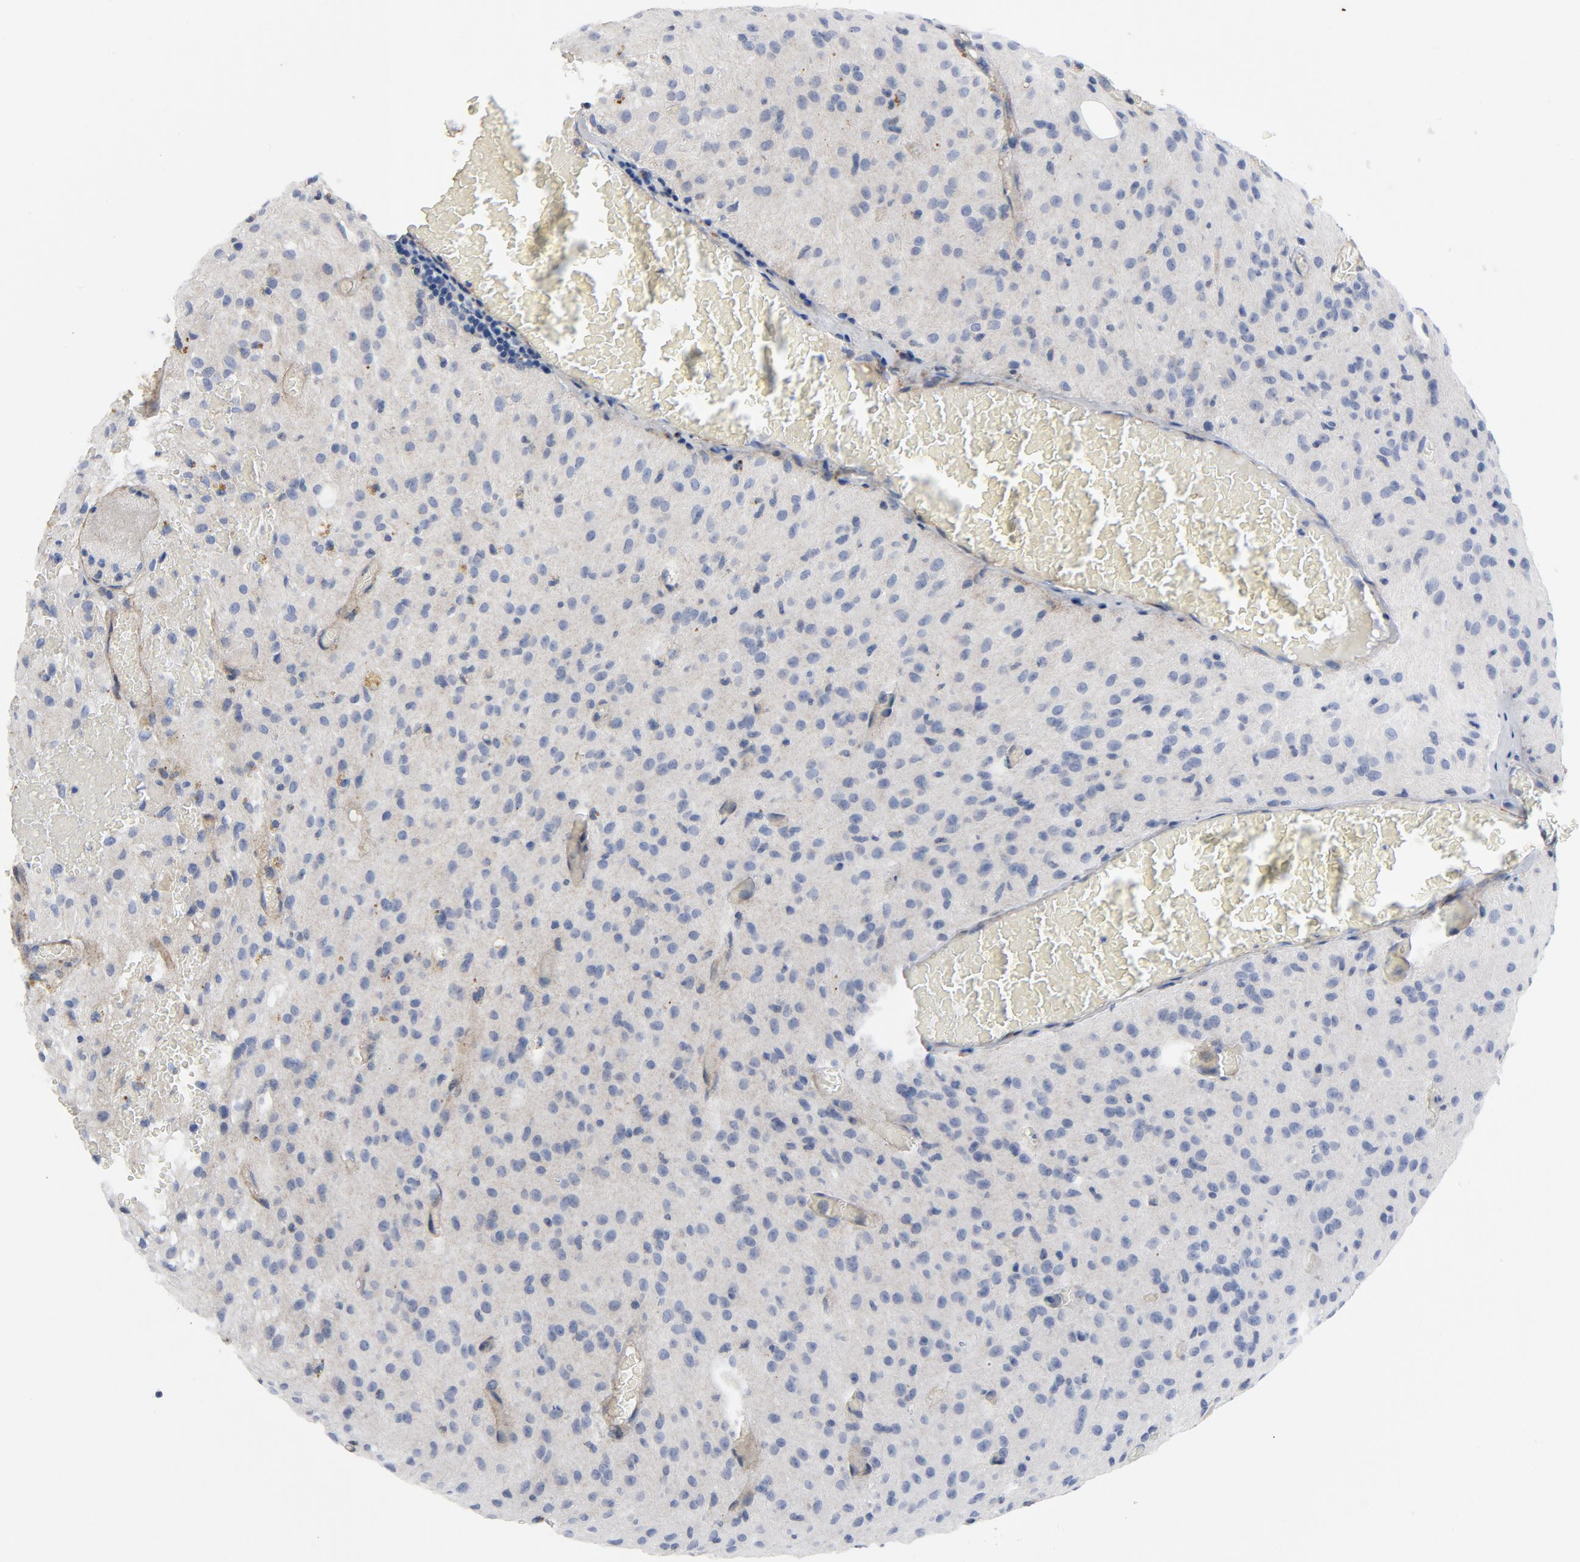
{"staining": {"intensity": "negative", "quantity": "none", "location": "none"}, "tissue": "glioma", "cell_type": "Tumor cells", "image_type": "cancer", "snomed": [{"axis": "morphology", "description": "Glioma, malignant, High grade"}, {"axis": "topography", "description": "Brain"}], "caption": "Human high-grade glioma (malignant) stained for a protein using IHC exhibits no positivity in tumor cells.", "gene": "LAMC1", "patient": {"sex": "female", "age": 59}}